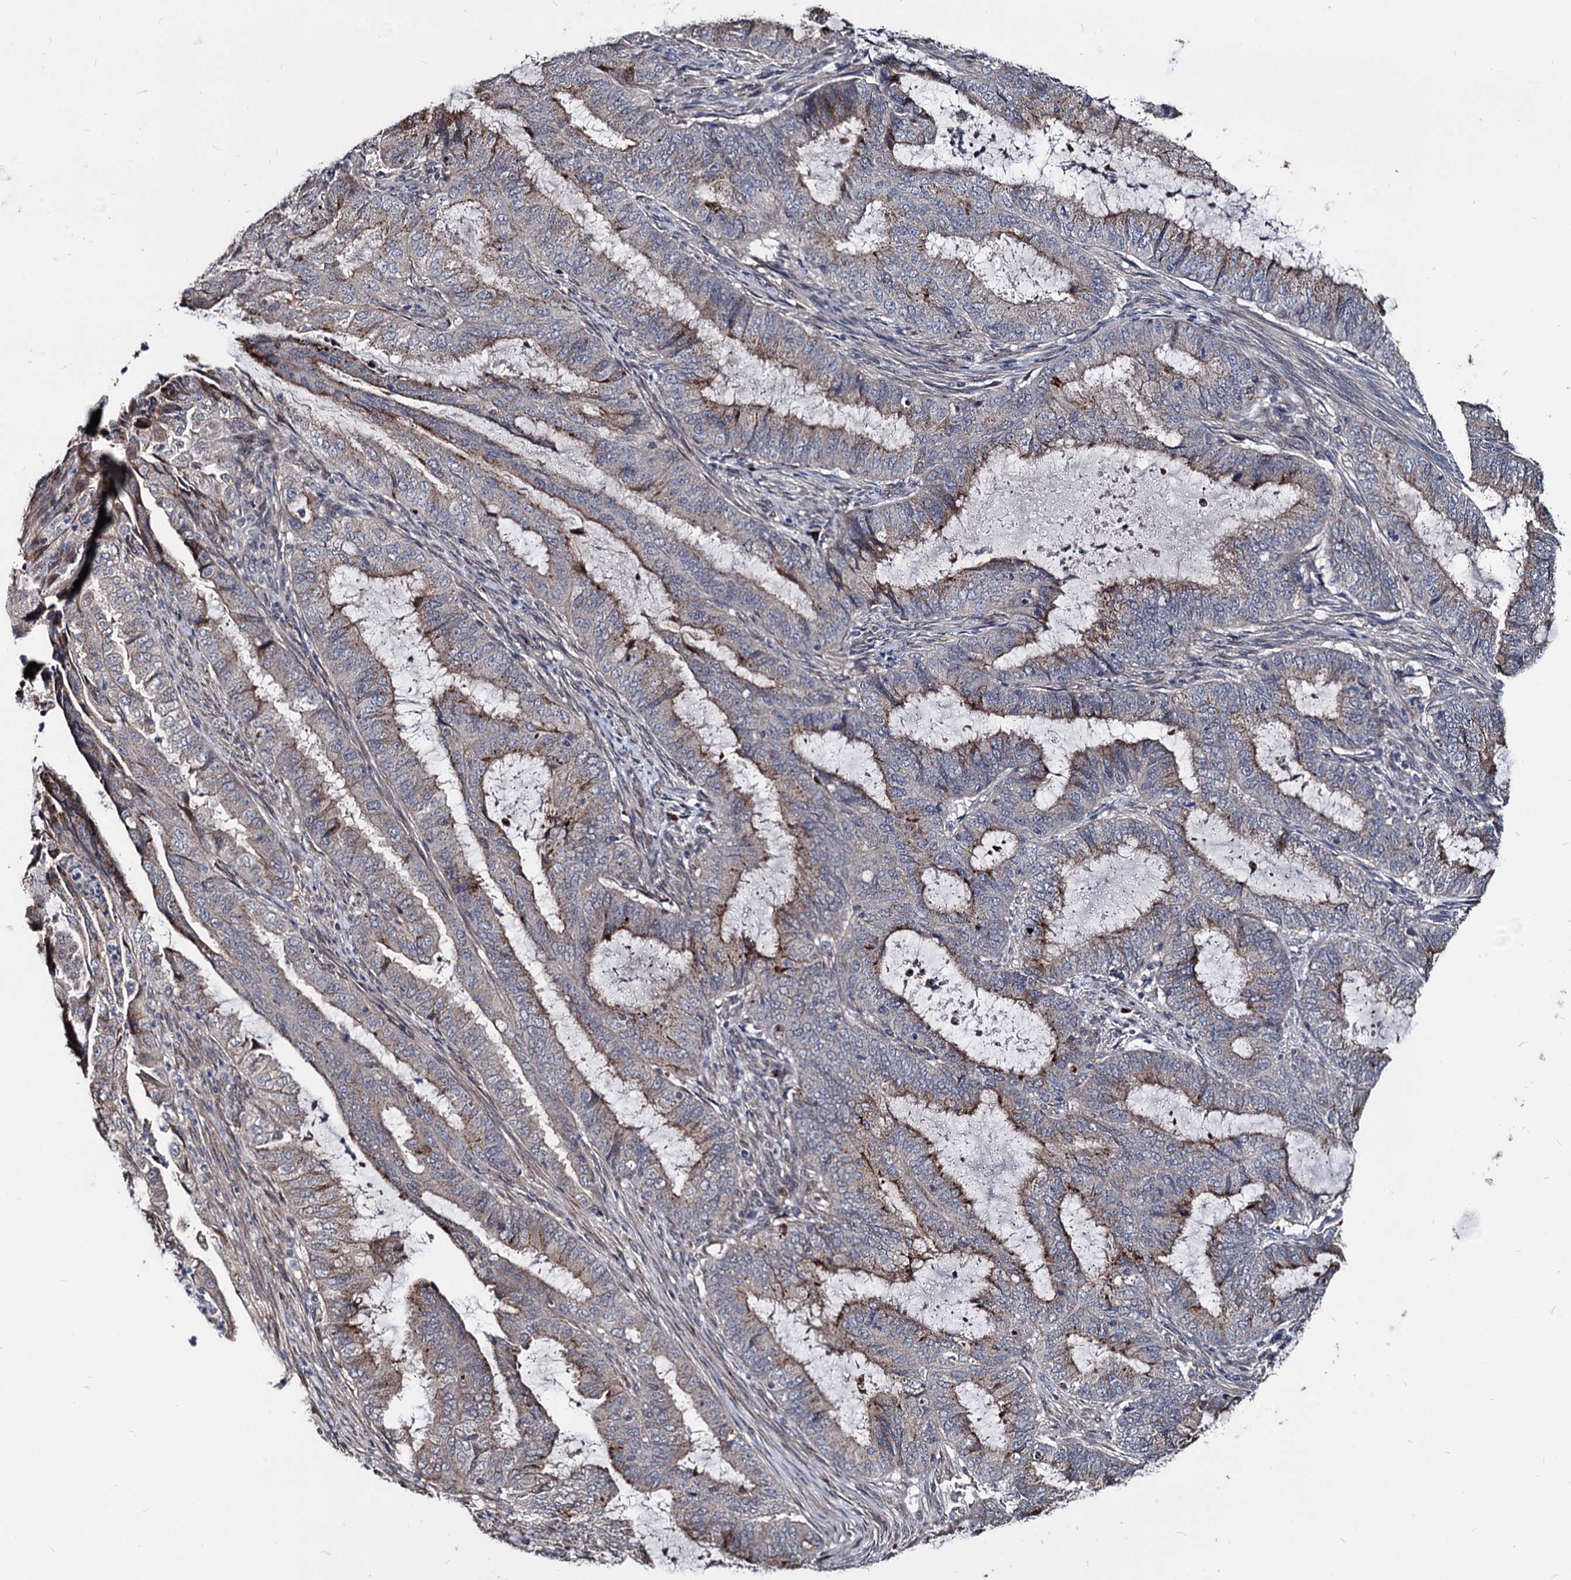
{"staining": {"intensity": "weak", "quantity": "25%-75%", "location": "cytoplasmic/membranous"}, "tissue": "endometrial cancer", "cell_type": "Tumor cells", "image_type": "cancer", "snomed": [{"axis": "morphology", "description": "Adenocarcinoma, NOS"}, {"axis": "topography", "description": "Endometrium"}], "caption": "Tumor cells demonstrate low levels of weak cytoplasmic/membranous expression in about 25%-75% of cells in human adenocarcinoma (endometrial).", "gene": "SMAGP", "patient": {"sex": "female", "age": 51}}